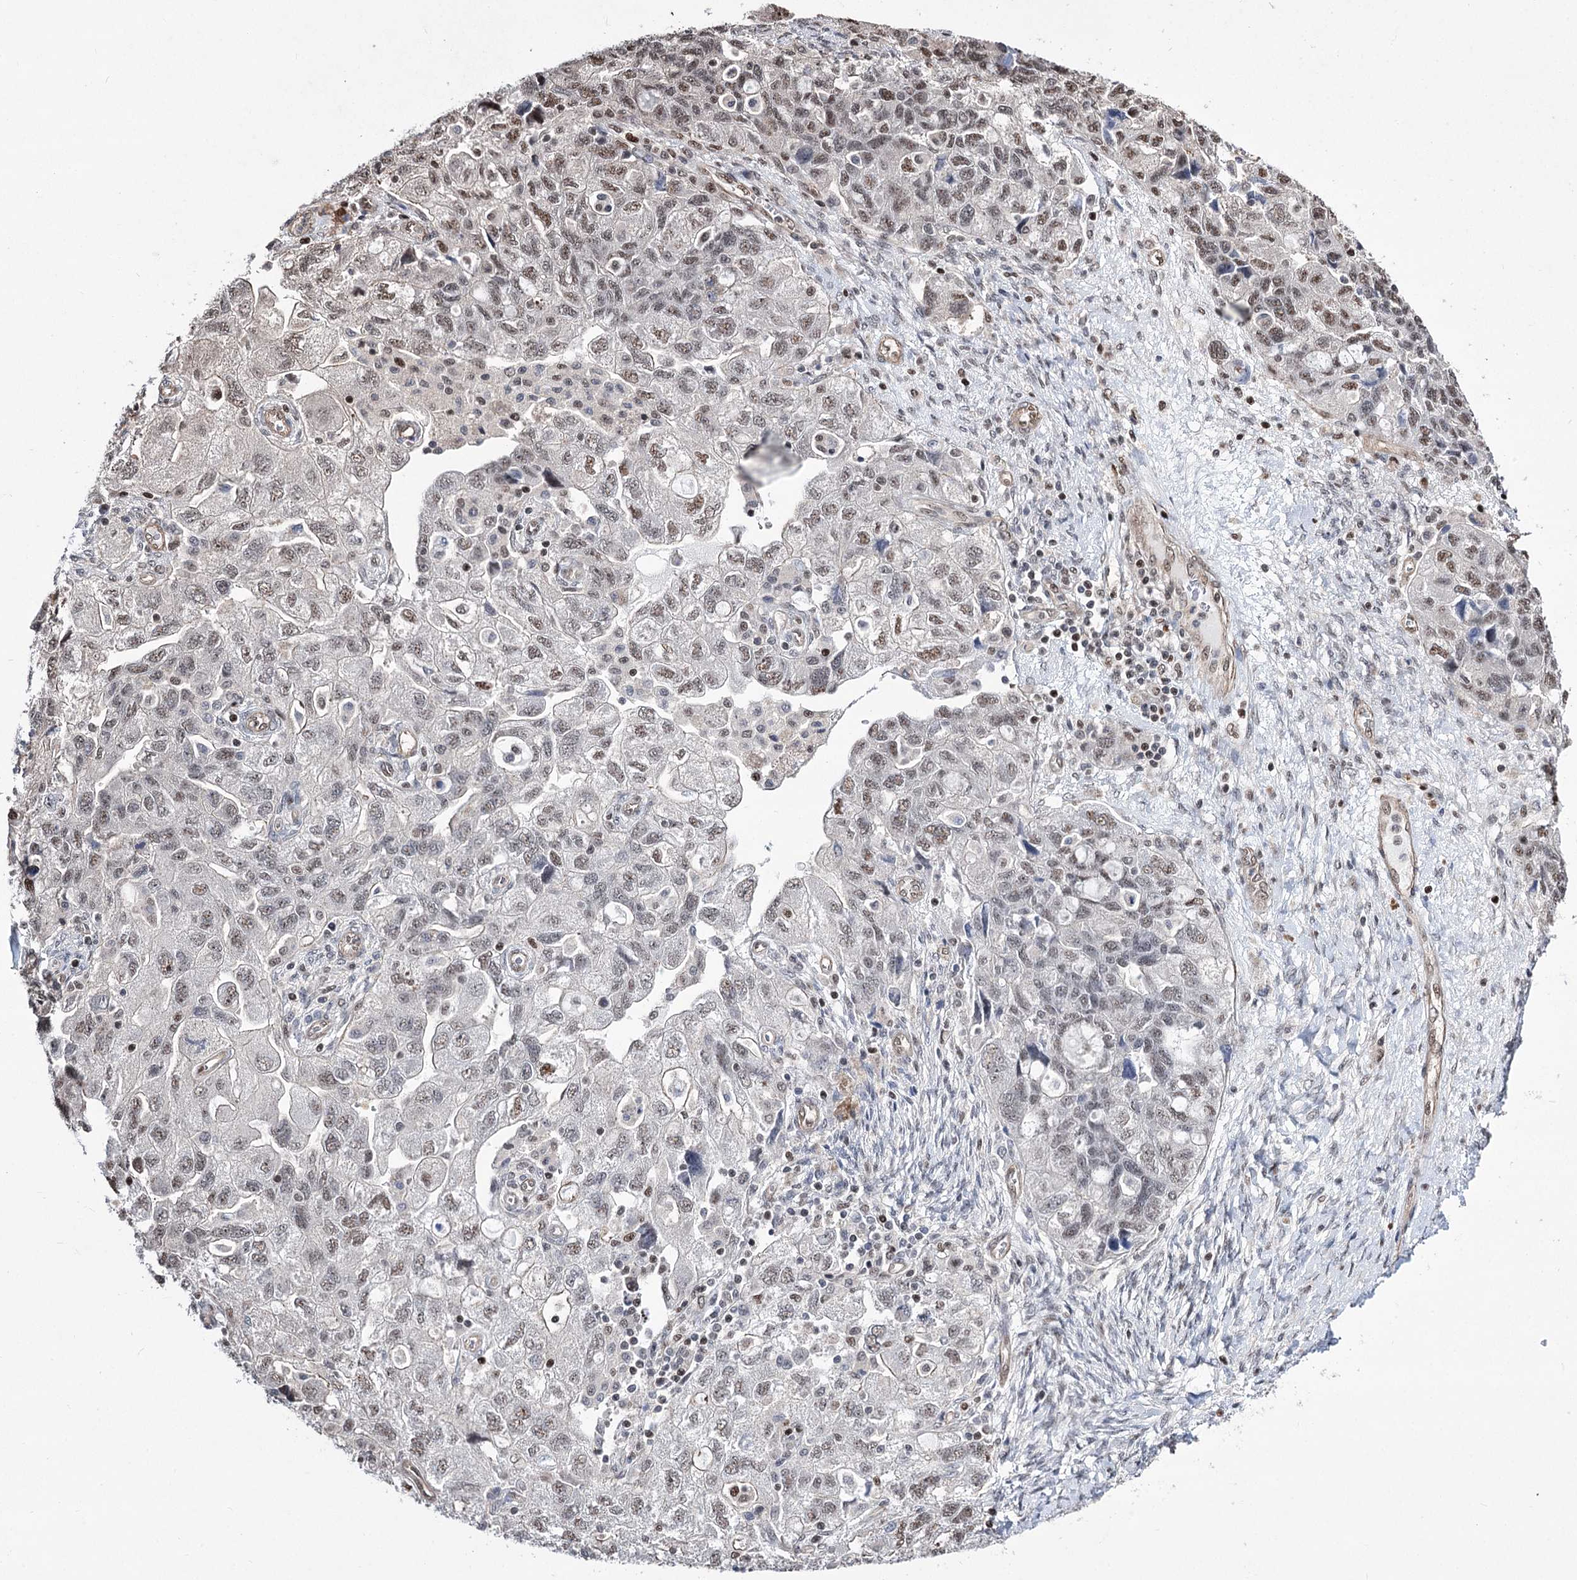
{"staining": {"intensity": "moderate", "quantity": "25%-75%", "location": "nuclear"}, "tissue": "ovarian cancer", "cell_type": "Tumor cells", "image_type": "cancer", "snomed": [{"axis": "morphology", "description": "Carcinoma, NOS"}, {"axis": "morphology", "description": "Cystadenocarcinoma, serous, NOS"}, {"axis": "topography", "description": "Ovary"}], "caption": "Moderate nuclear expression is seen in about 25%-75% of tumor cells in ovarian carcinoma. Nuclei are stained in blue.", "gene": "CHMP7", "patient": {"sex": "female", "age": 69}}